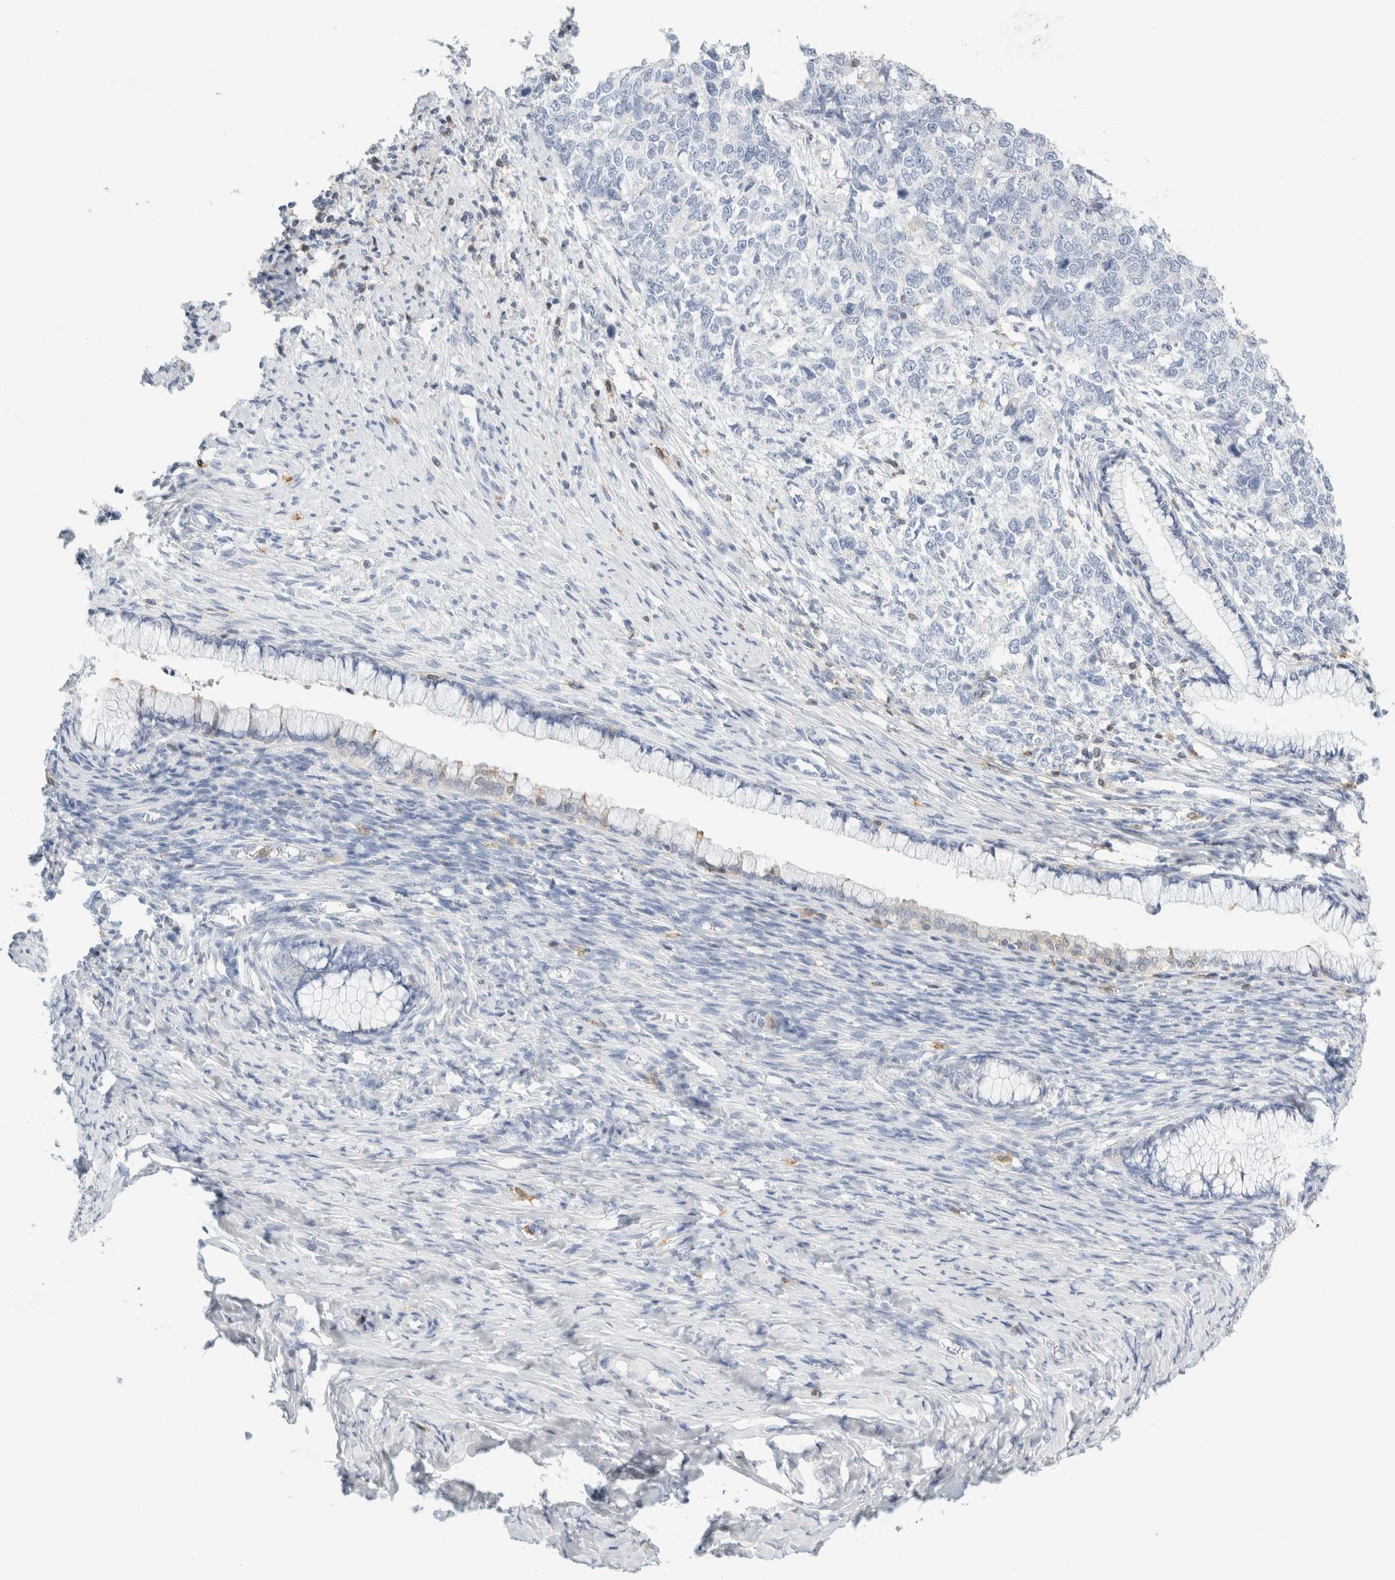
{"staining": {"intensity": "negative", "quantity": "none", "location": "none"}, "tissue": "cervical cancer", "cell_type": "Tumor cells", "image_type": "cancer", "snomed": [{"axis": "morphology", "description": "Squamous cell carcinoma, NOS"}, {"axis": "topography", "description": "Cervix"}], "caption": "Squamous cell carcinoma (cervical) was stained to show a protein in brown. There is no significant expression in tumor cells.", "gene": "P2RY2", "patient": {"sex": "female", "age": 63}}